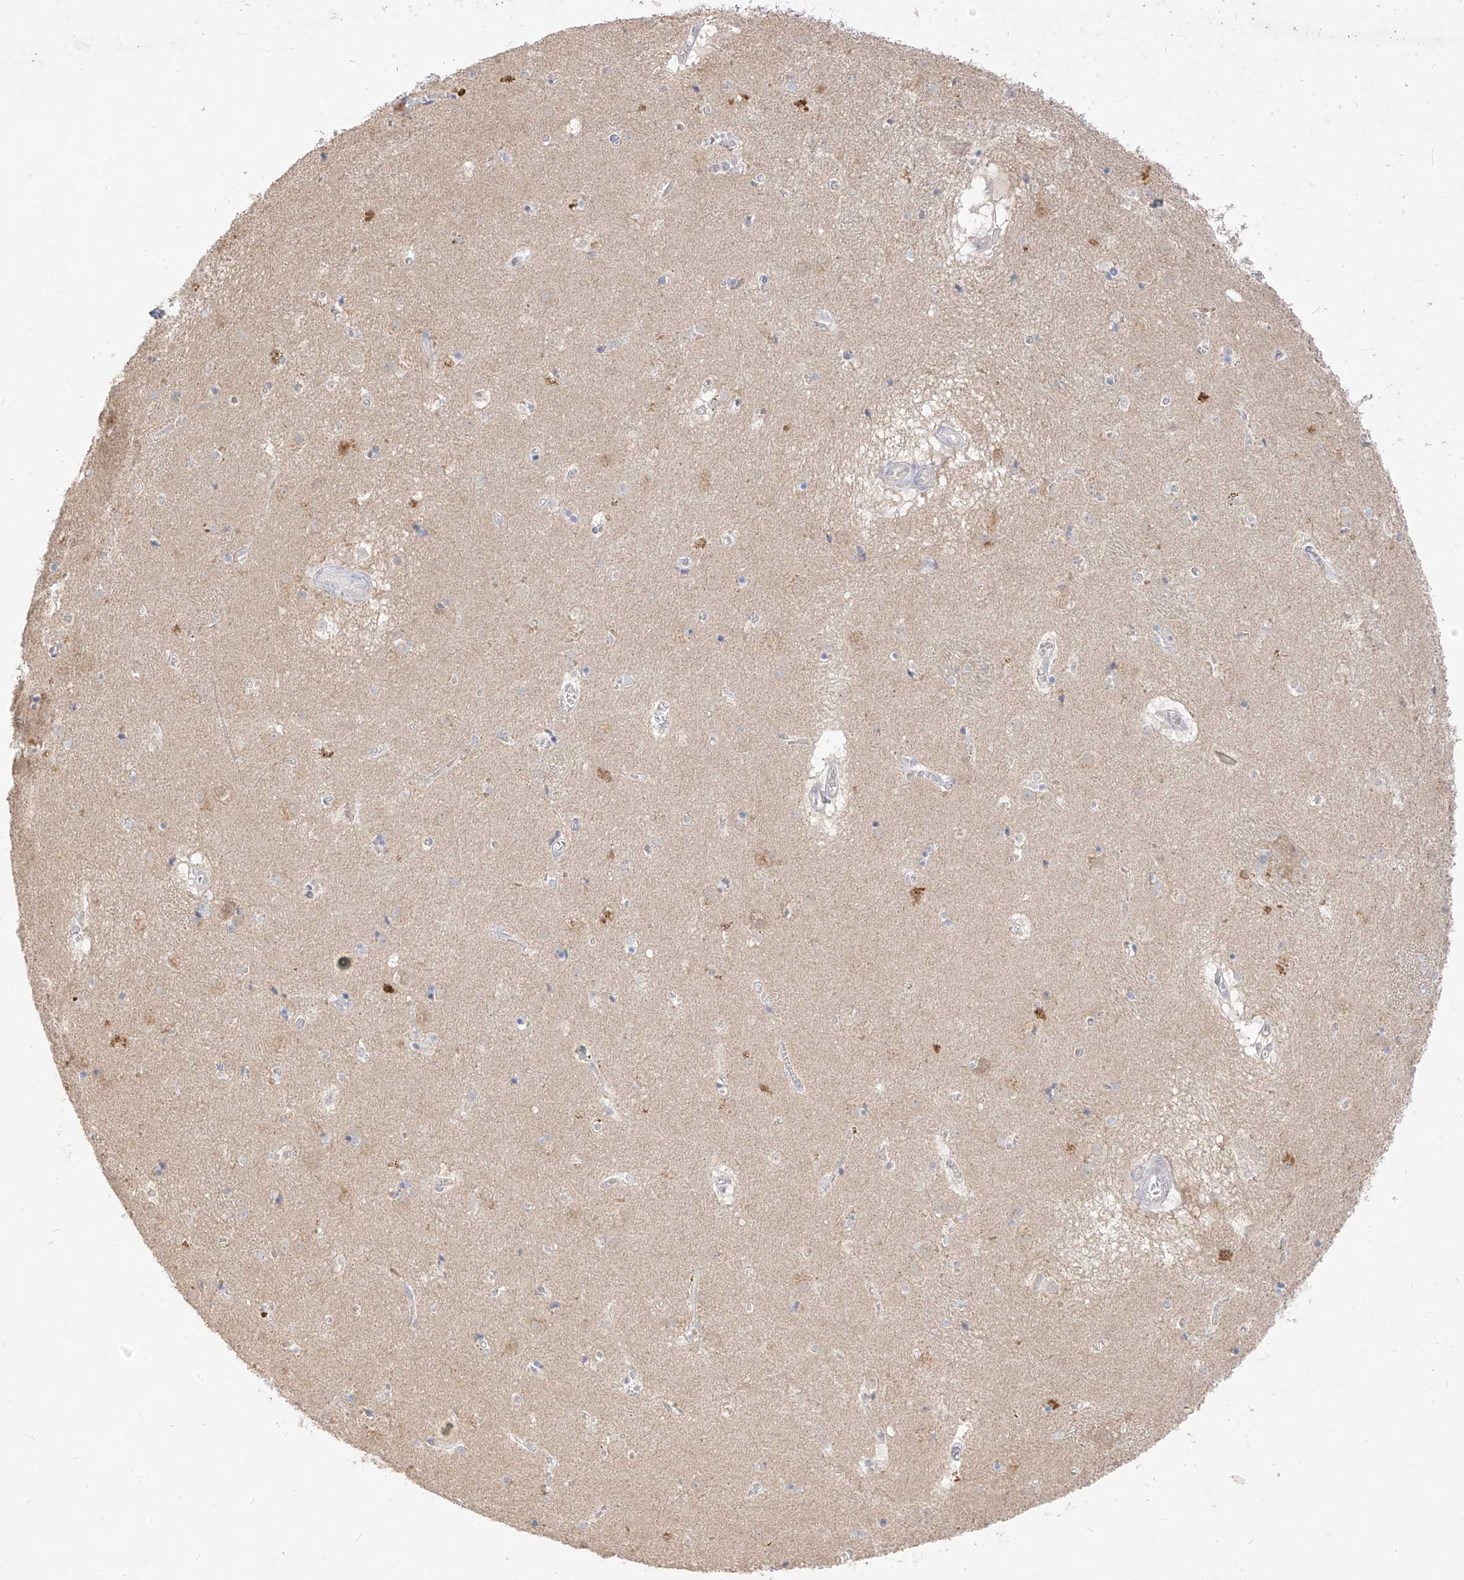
{"staining": {"intensity": "negative", "quantity": "none", "location": "none"}, "tissue": "caudate", "cell_type": "Glial cells", "image_type": "normal", "snomed": [{"axis": "morphology", "description": "Normal tissue, NOS"}, {"axis": "topography", "description": "Lateral ventricle wall"}], "caption": "DAB immunohistochemical staining of unremarkable human caudate demonstrates no significant staining in glial cells.", "gene": "ZZEF1", "patient": {"sex": "male", "age": 70}}